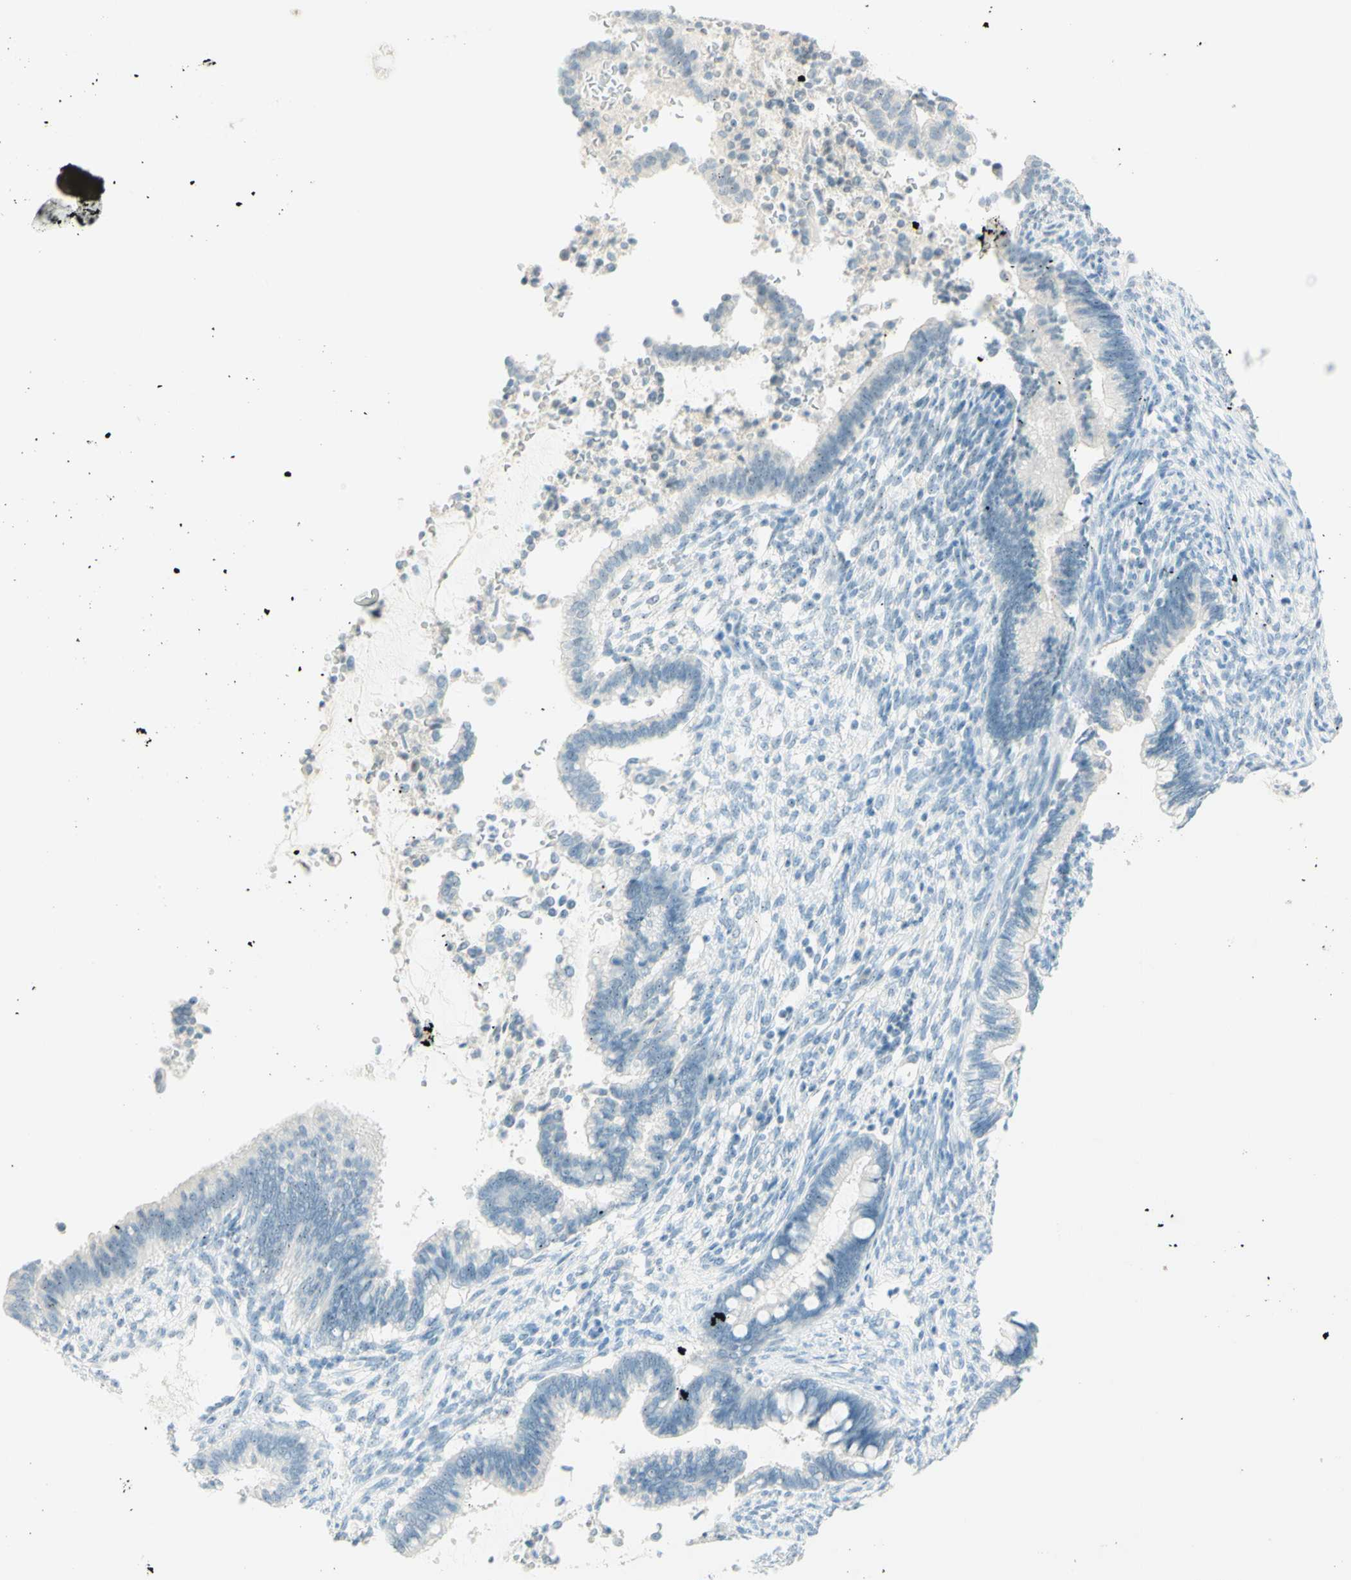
{"staining": {"intensity": "negative", "quantity": "none", "location": "none"}, "tissue": "cervical cancer", "cell_type": "Tumor cells", "image_type": "cancer", "snomed": [{"axis": "morphology", "description": "Adenocarcinoma, NOS"}, {"axis": "topography", "description": "Cervix"}], "caption": "This photomicrograph is of cervical cancer (adenocarcinoma) stained with IHC to label a protein in brown with the nuclei are counter-stained blue. There is no expression in tumor cells. (DAB IHC visualized using brightfield microscopy, high magnification).", "gene": "FMR1NB", "patient": {"sex": "female", "age": 44}}